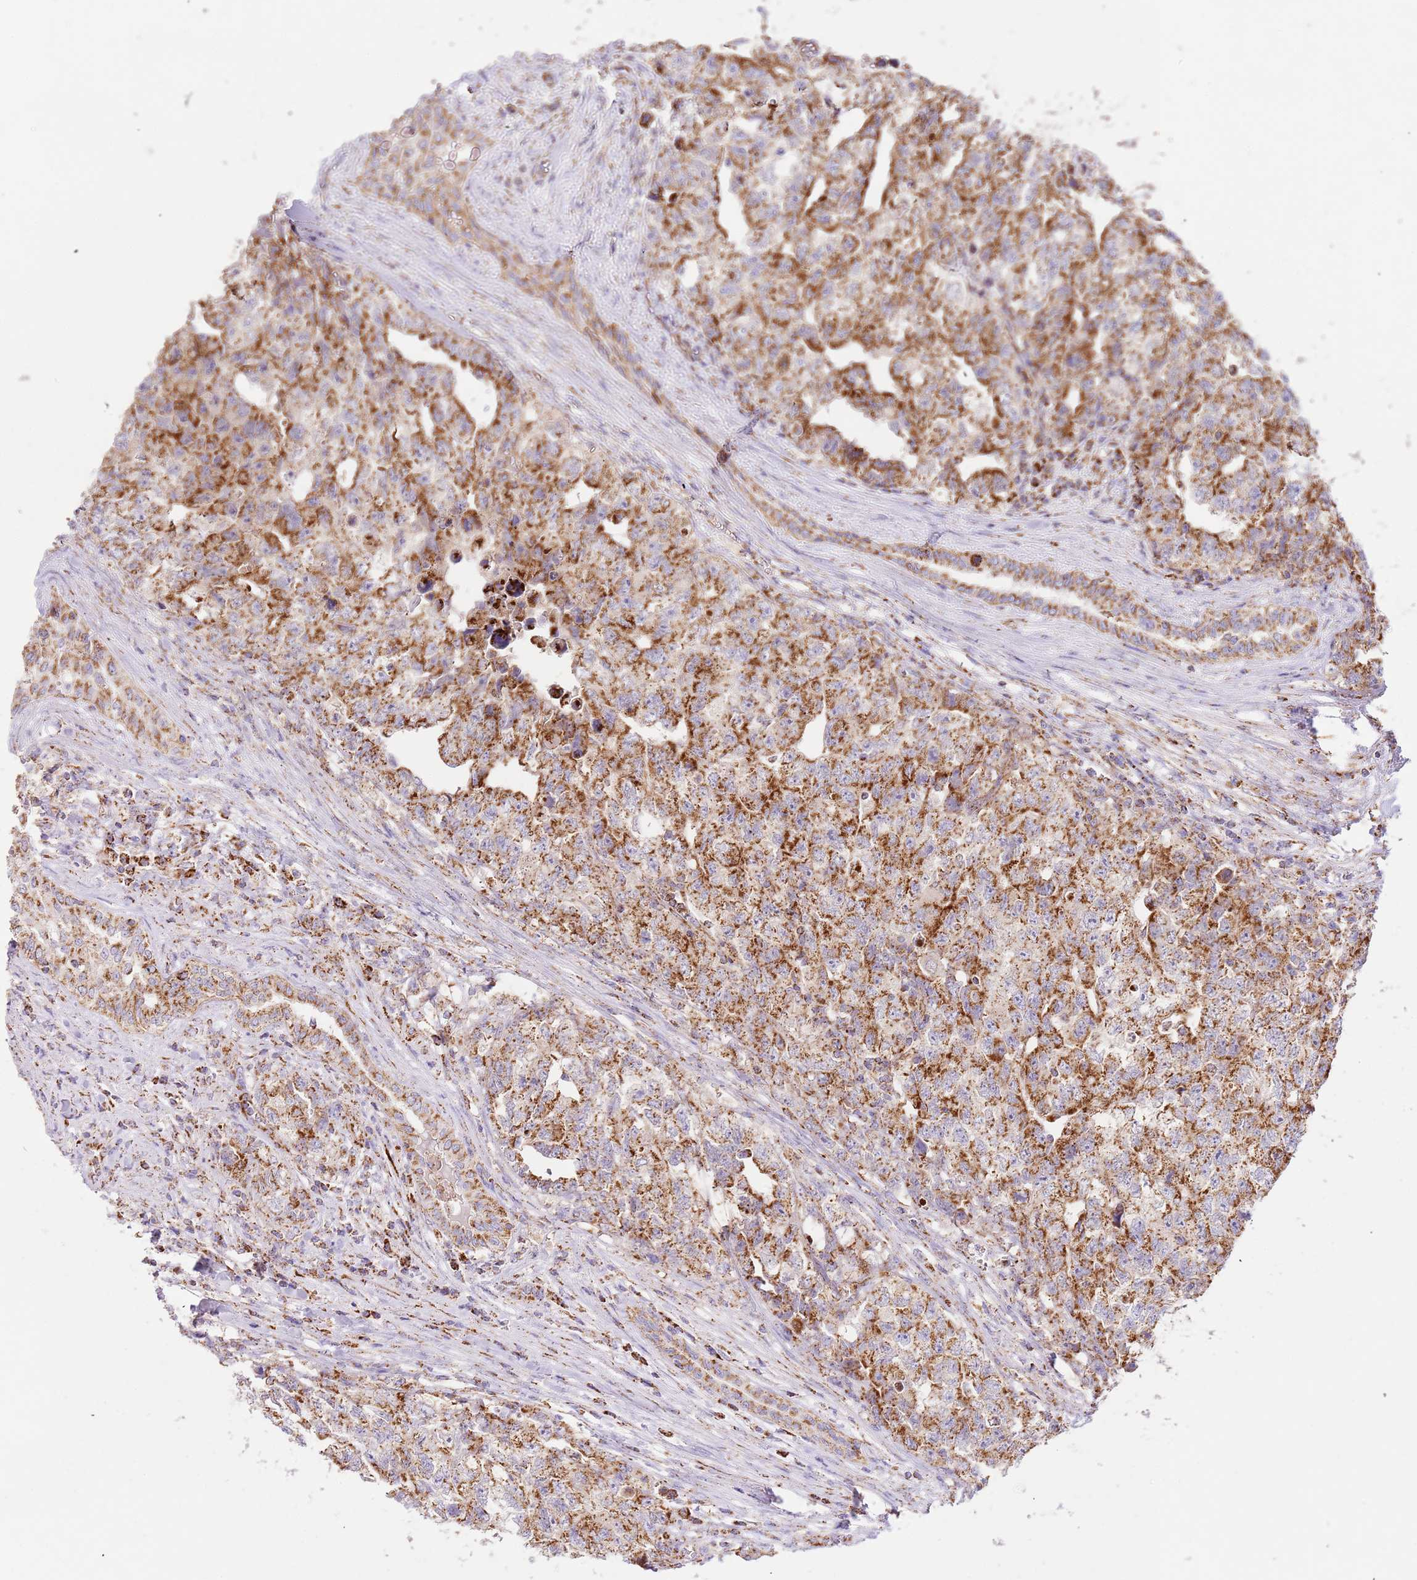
{"staining": {"intensity": "strong", "quantity": ">75%", "location": "cytoplasmic/membranous"}, "tissue": "testis cancer", "cell_type": "Tumor cells", "image_type": "cancer", "snomed": [{"axis": "morphology", "description": "Carcinoma, Embryonal, NOS"}, {"axis": "topography", "description": "Testis"}], "caption": "About >75% of tumor cells in human testis embryonal carcinoma reveal strong cytoplasmic/membranous protein positivity as visualized by brown immunohistochemical staining.", "gene": "ZBTB39", "patient": {"sex": "male", "age": 31}}